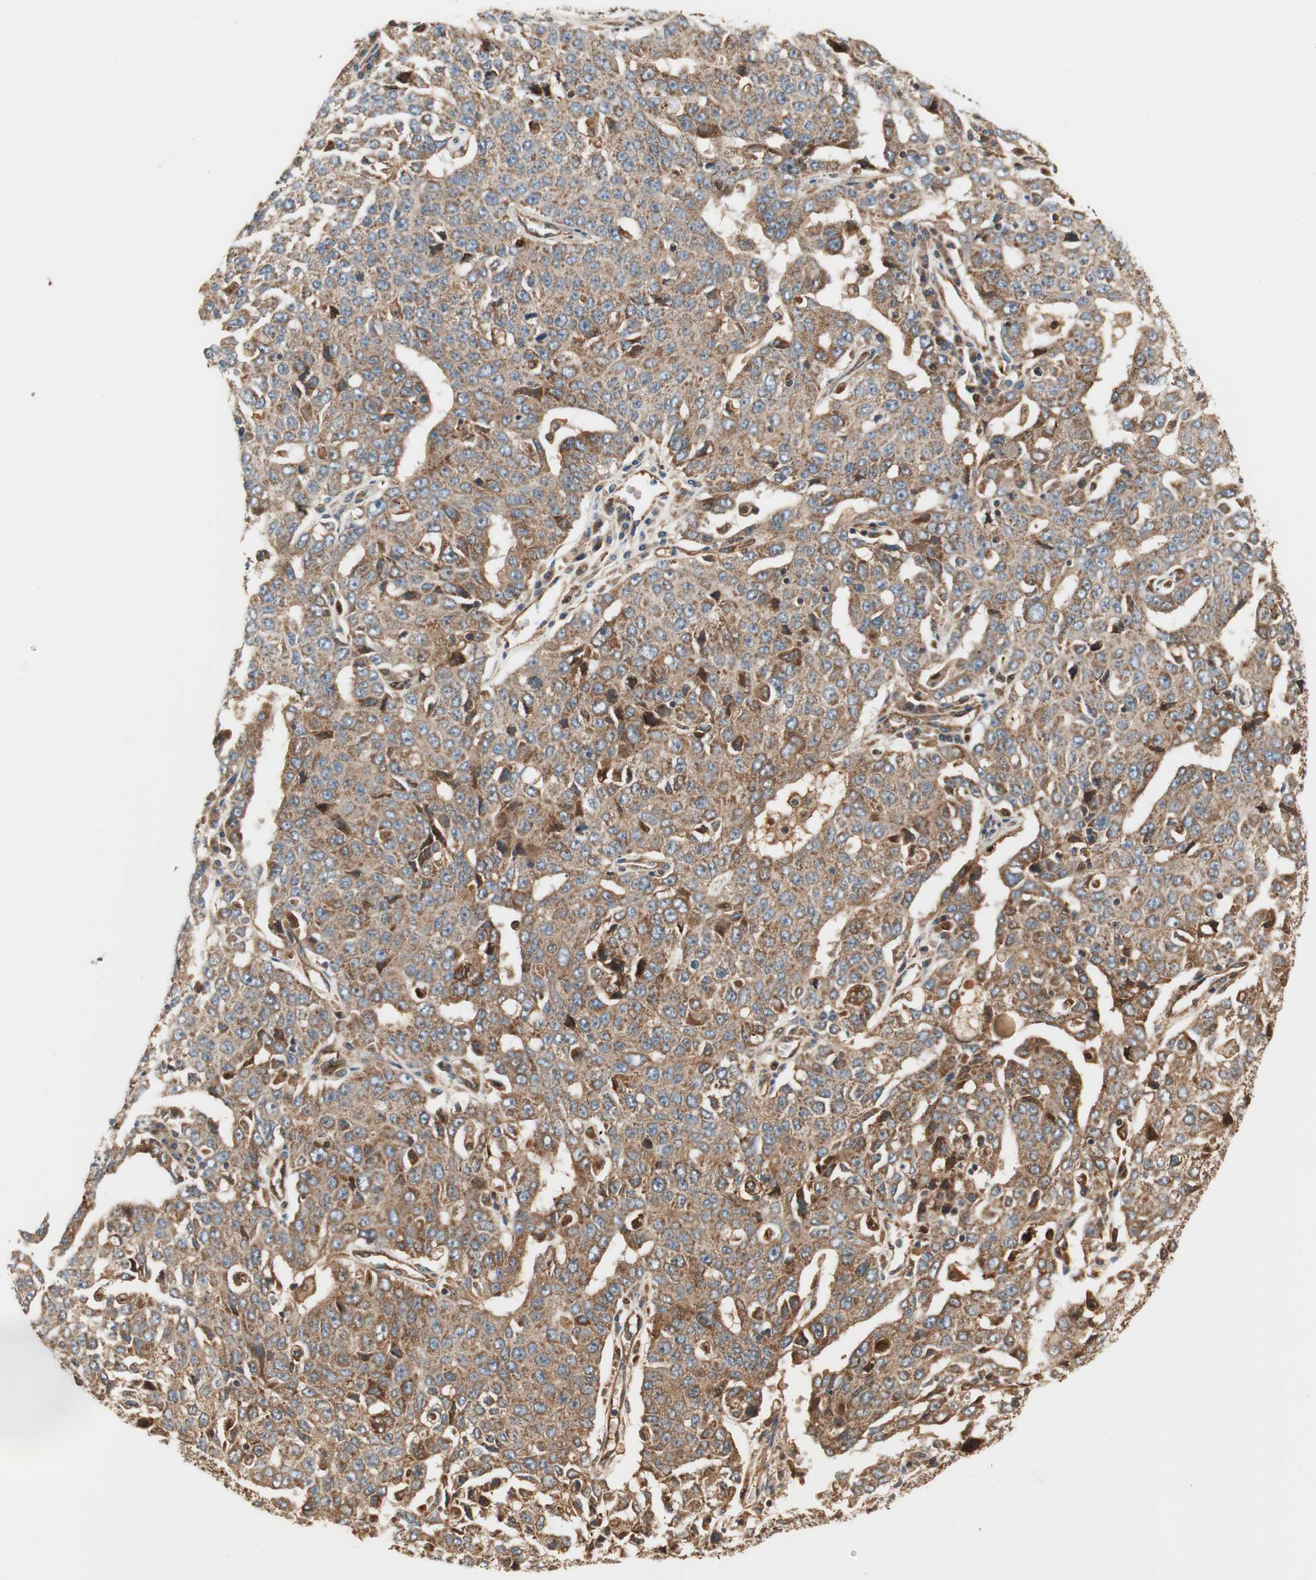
{"staining": {"intensity": "moderate", "quantity": ">75%", "location": "cytoplasmic/membranous"}, "tissue": "ovarian cancer", "cell_type": "Tumor cells", "image_type": "cancer", "snomed": [{"axis": "morphology", "description": "Carcinoma, endometroid"}, {"axis": "topography", "description": "Ovary"}], "caption": "Protein staining reveals moderate cytoplasmic/membranous staining in approximately >75% of tumor cells in ovarian cancer (endometroid carcinoma).", "gene": "CTTNBP2NL", "patient": {"sex": "female", "age": 62}}